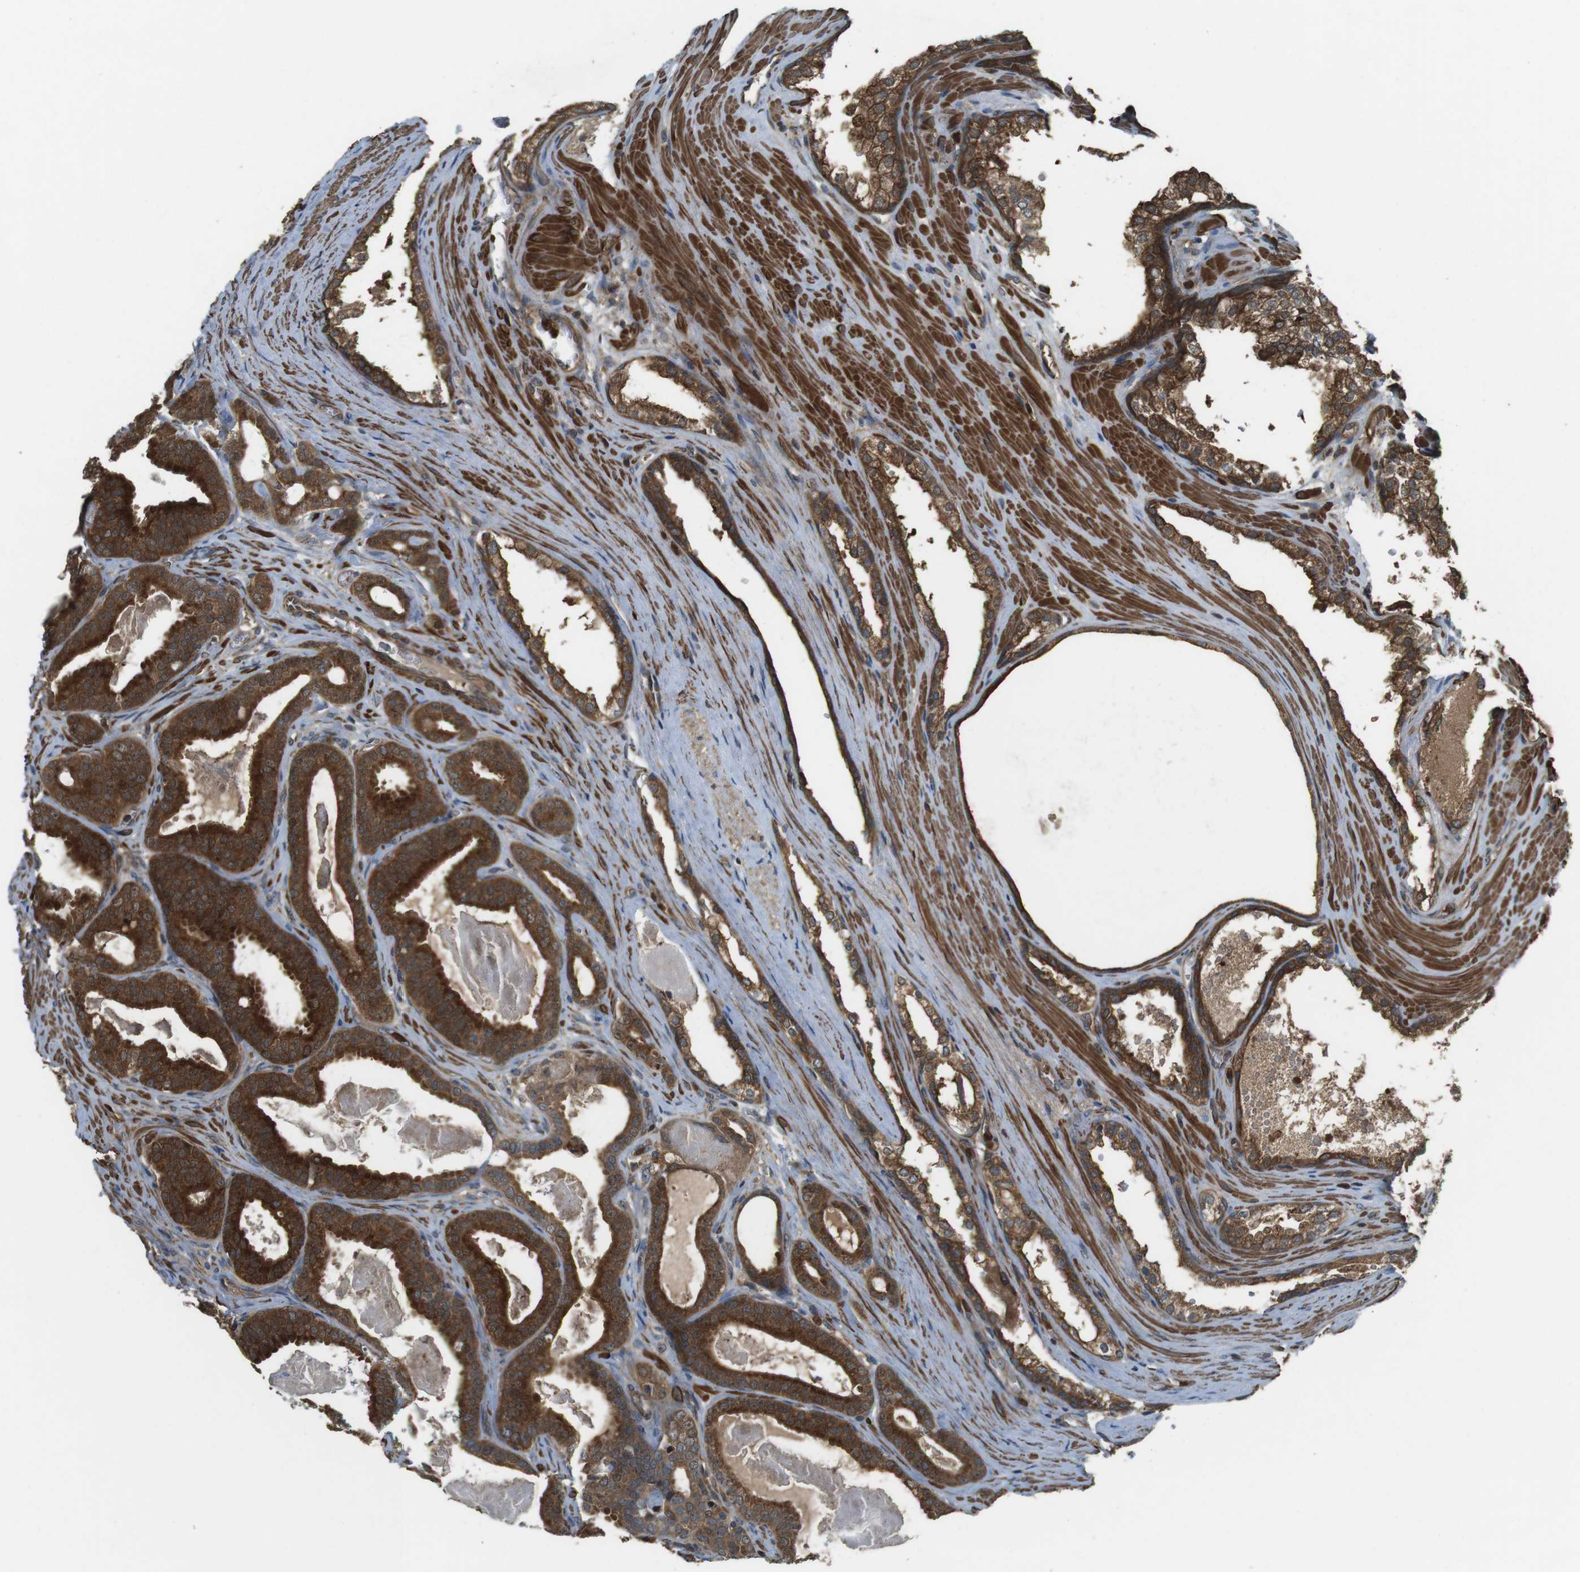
{"staining": {"intensity": "strong", "quantity": ">75%", "location": "cytoplasmic/membranous"}, "tissue": "prostate cancer", "cell_type": "Tumor cells", "image_type": "cancer", "snomed": [{"axis": "morphology", "description": "Adenocarcinoma, High grade"}, {"axis": "topography", "description": "Prostate"}], "caption": "Prostate cancer stained with IHC exhibits strong cytoplasmic/membranous staining in about >75% of tumor cells.", "gene": "LRRC3B", "patient": {"sex": "male", "age": 60}}